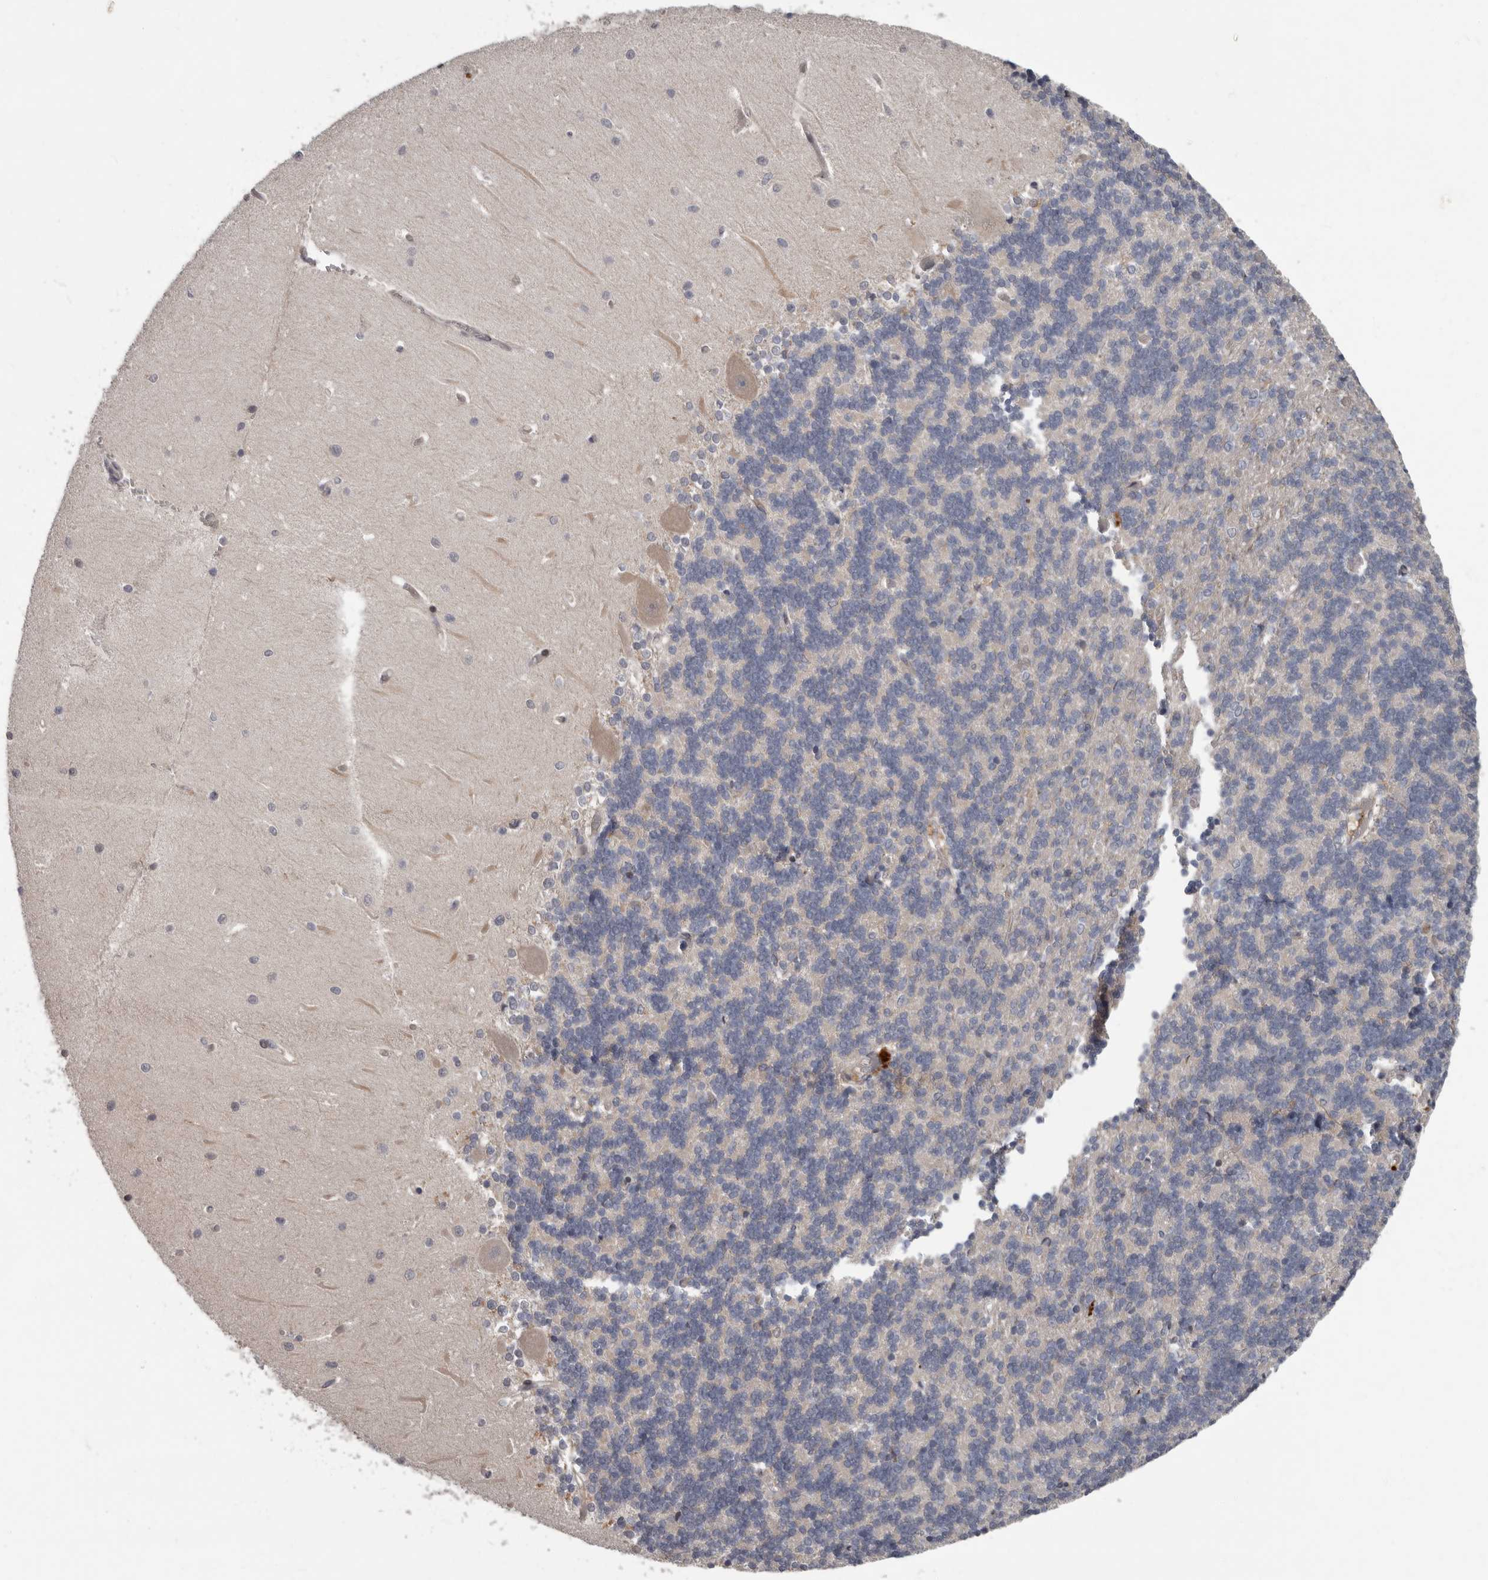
{"staining": {"intensity": "negative", "quantity": "none", "location": "none"}, "tissue": "cerebellum", "cell_type": "Cells in granular layer", "image_type": "normal", "snomed": [{"axis": "morphology", "description": "Normal tissue, NOS"}, {"axis": "topography", "description": "Cerebellum"}], "caption": "This is an IHC image of normal human cerebellum. There is no staining in cells in granular layer.", "gene": "FGFR4", "patient": {"sex": "male", "age": 37}}